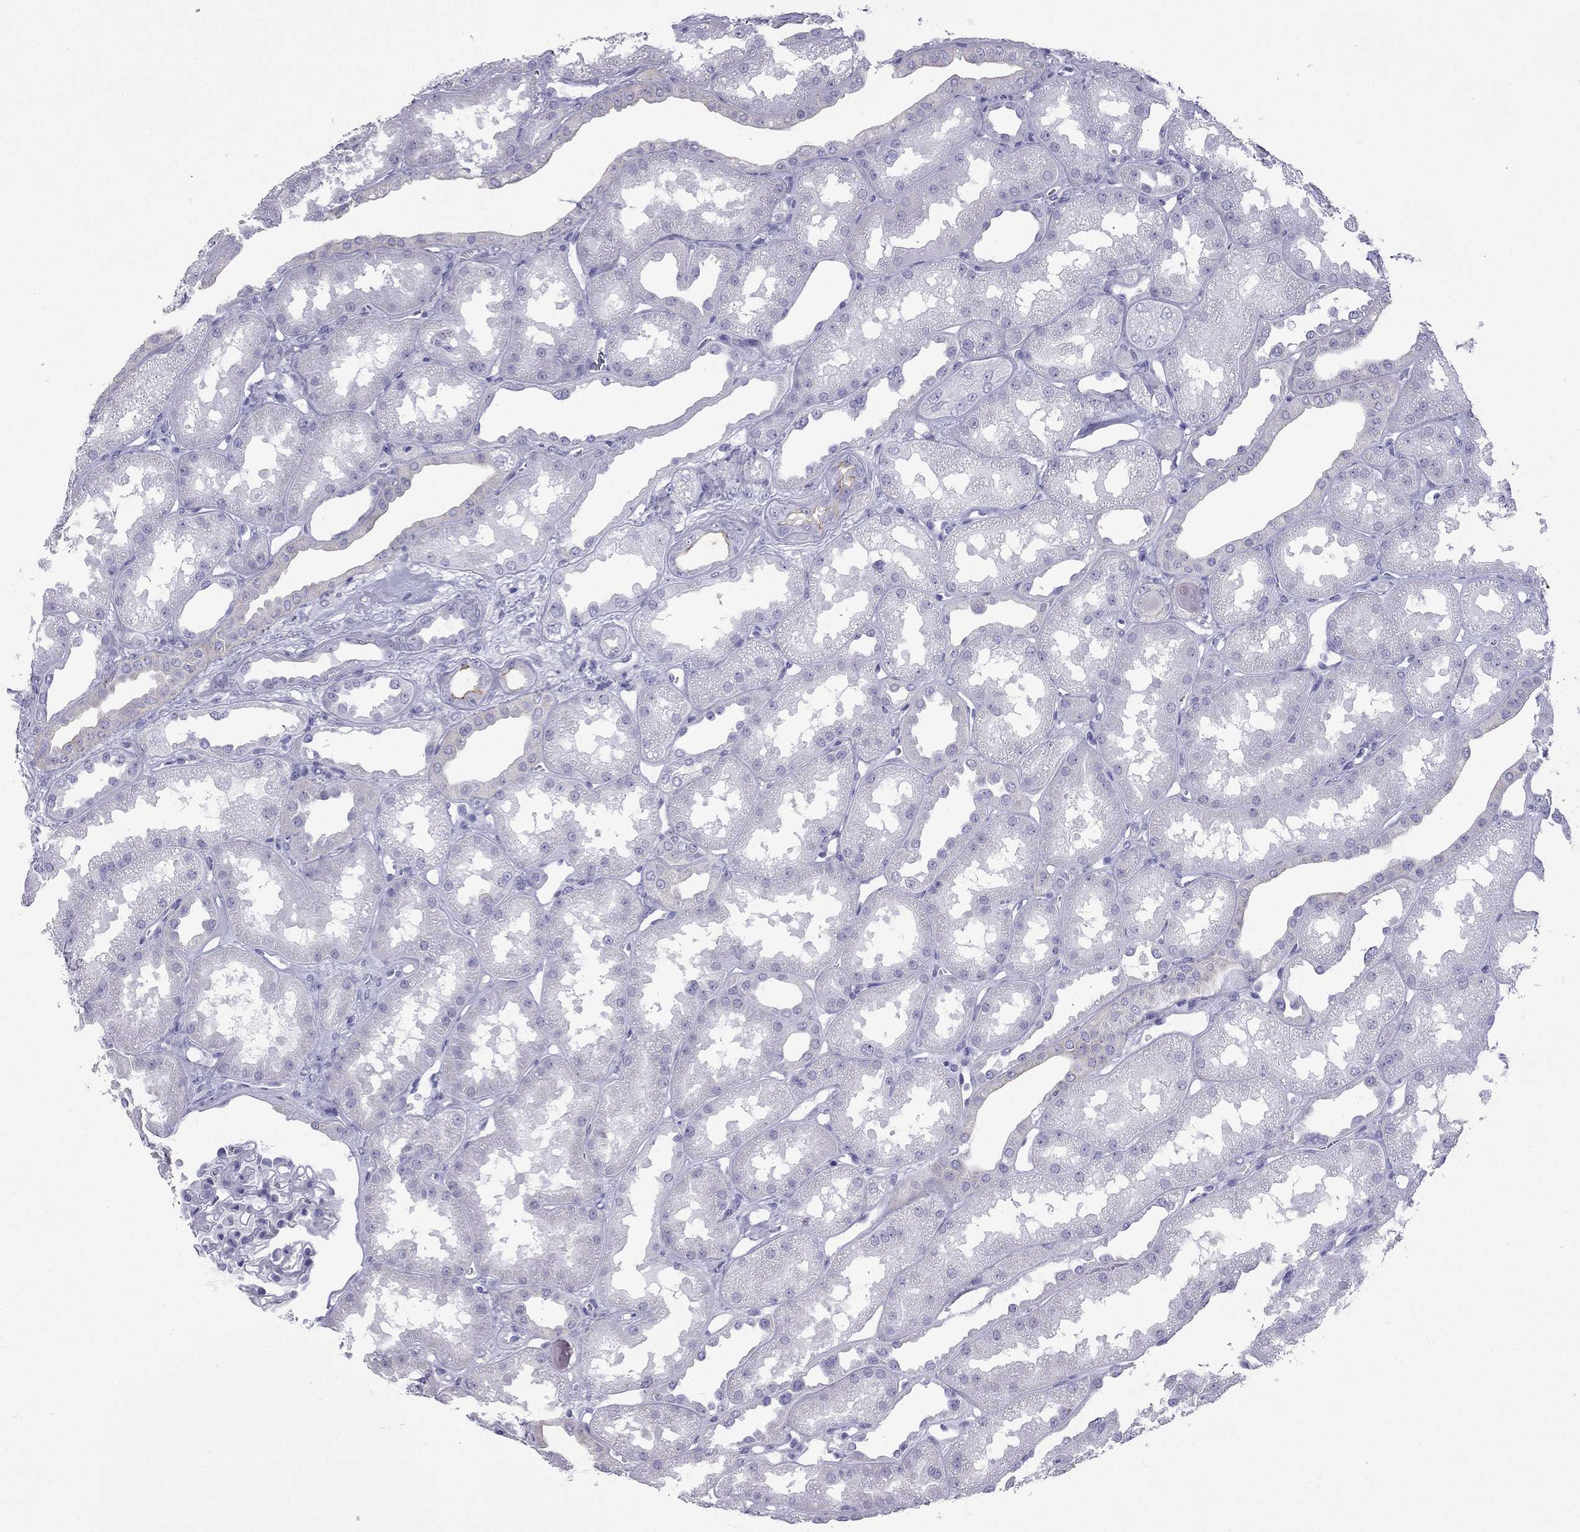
{"staining": {"intensity": "negative", "quantity": "none", "location": "none"}, "tissue": "kidney", "cell_type": "Cells in glomeruli", "image_type": "normal", "snomed": [{"axis": "morphology", "description": "Normal tissue, NOS"}, {"axis": "topography", "description": "Kidney"}], "caption": "A high-resolution histopathology image shows immunohistochemistry staining of benign kidney, which exhibits no significant staining in cells in glomeruli.", "gene": "GJA8", "patient": {"sex": "male", "age": 61}}